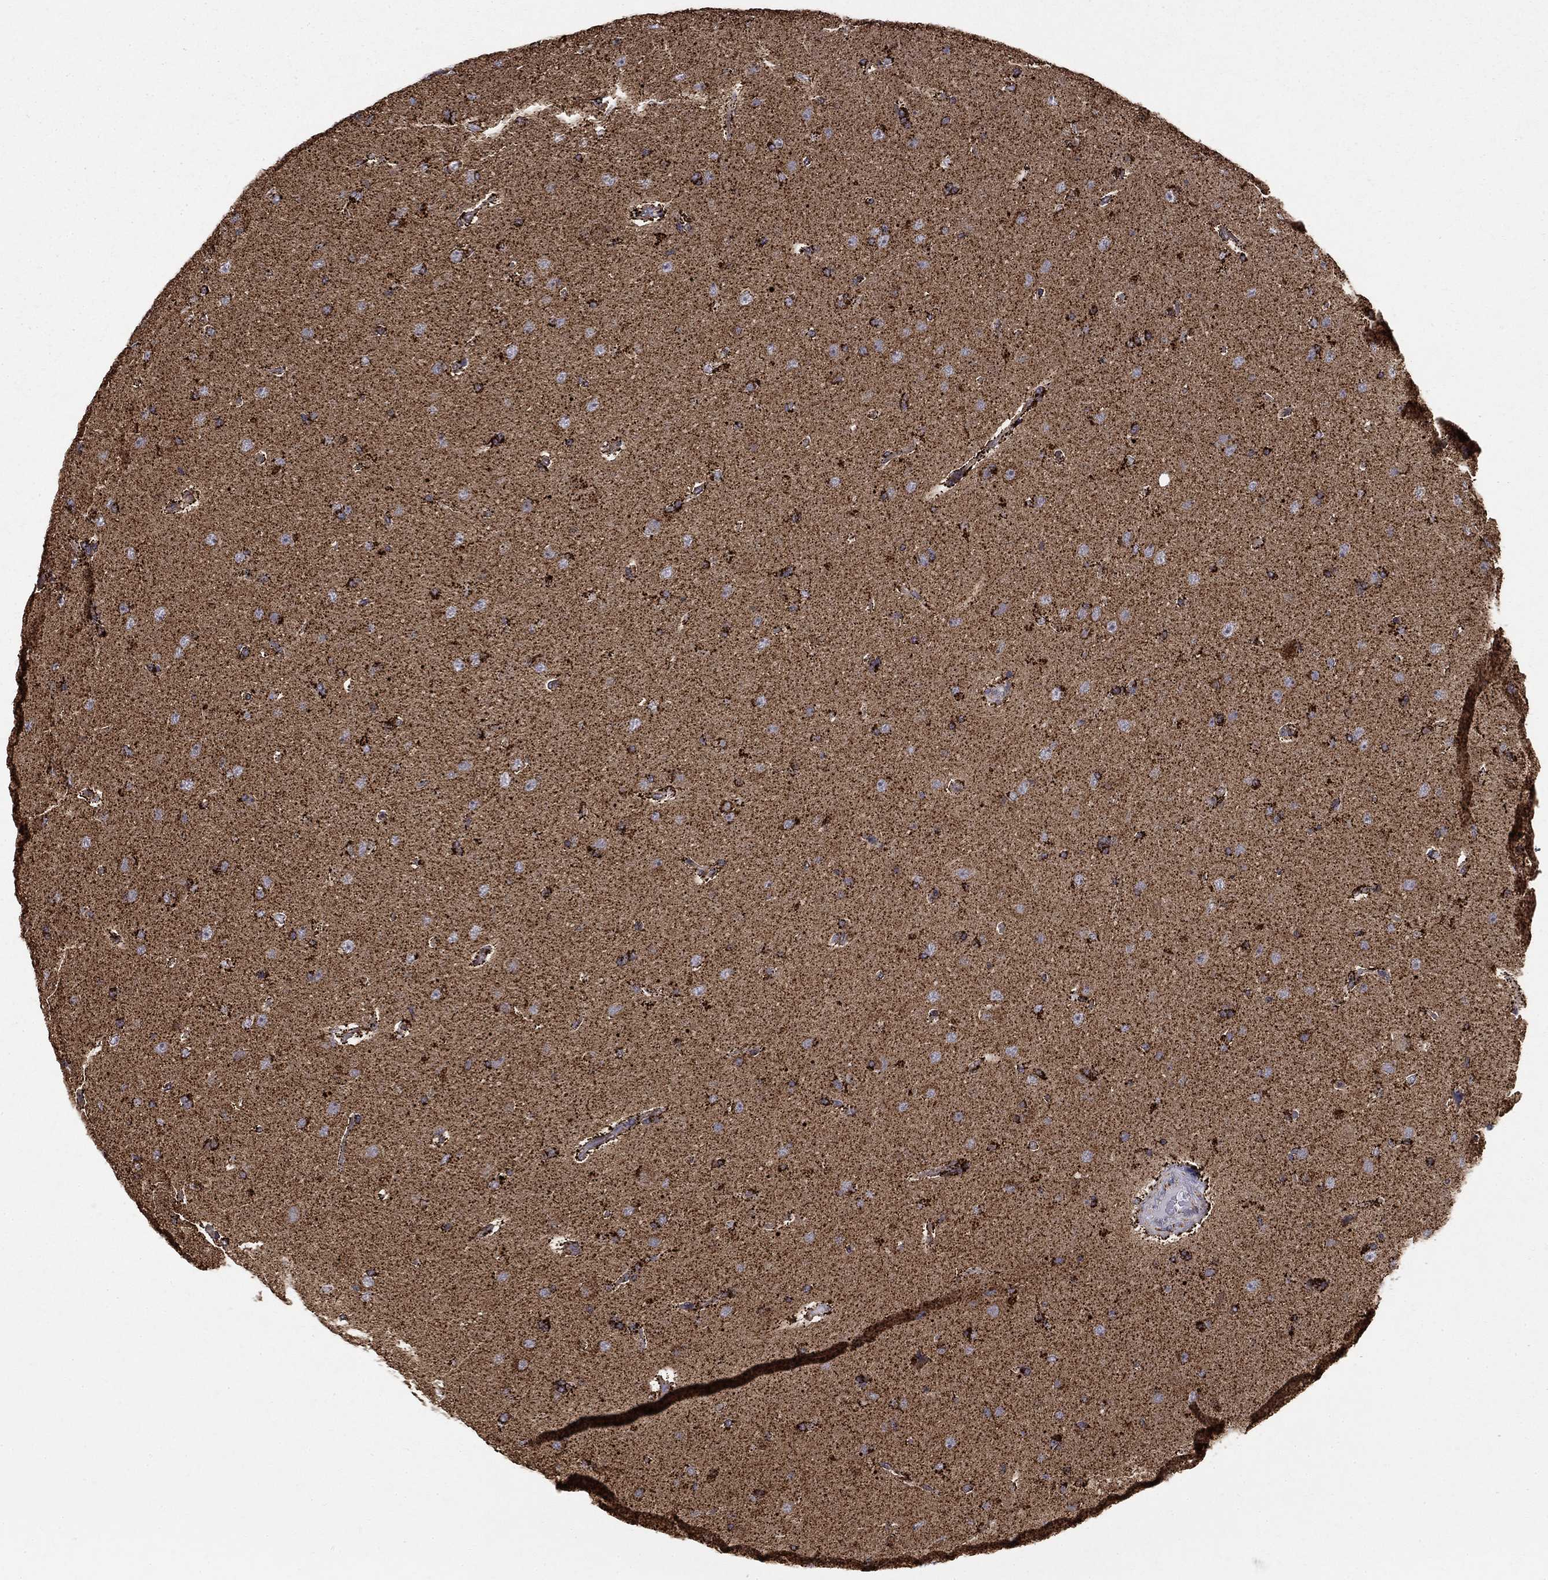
{"staining": {"intensity": "strong", "quantity": "25%-75%", "location": "cytoplasmic/membranous"}, "tissue": "glioma", "cell_type": "Tumor cells", "image_type": "cancer", "snomed": [{"axis": "morphology", "description": "Glioma, malignant, NOS"}, {"axis": "topography", "description": "Cerebral cortex"}], "caption": "Immunohistochemical staining of glioma exhibits high levels of strong cytoplasmic/membranous staining in approximately 25%-75% of tumor cells.", "gene": "GCSH", "patient": {"sex": "male", "age": 58}}